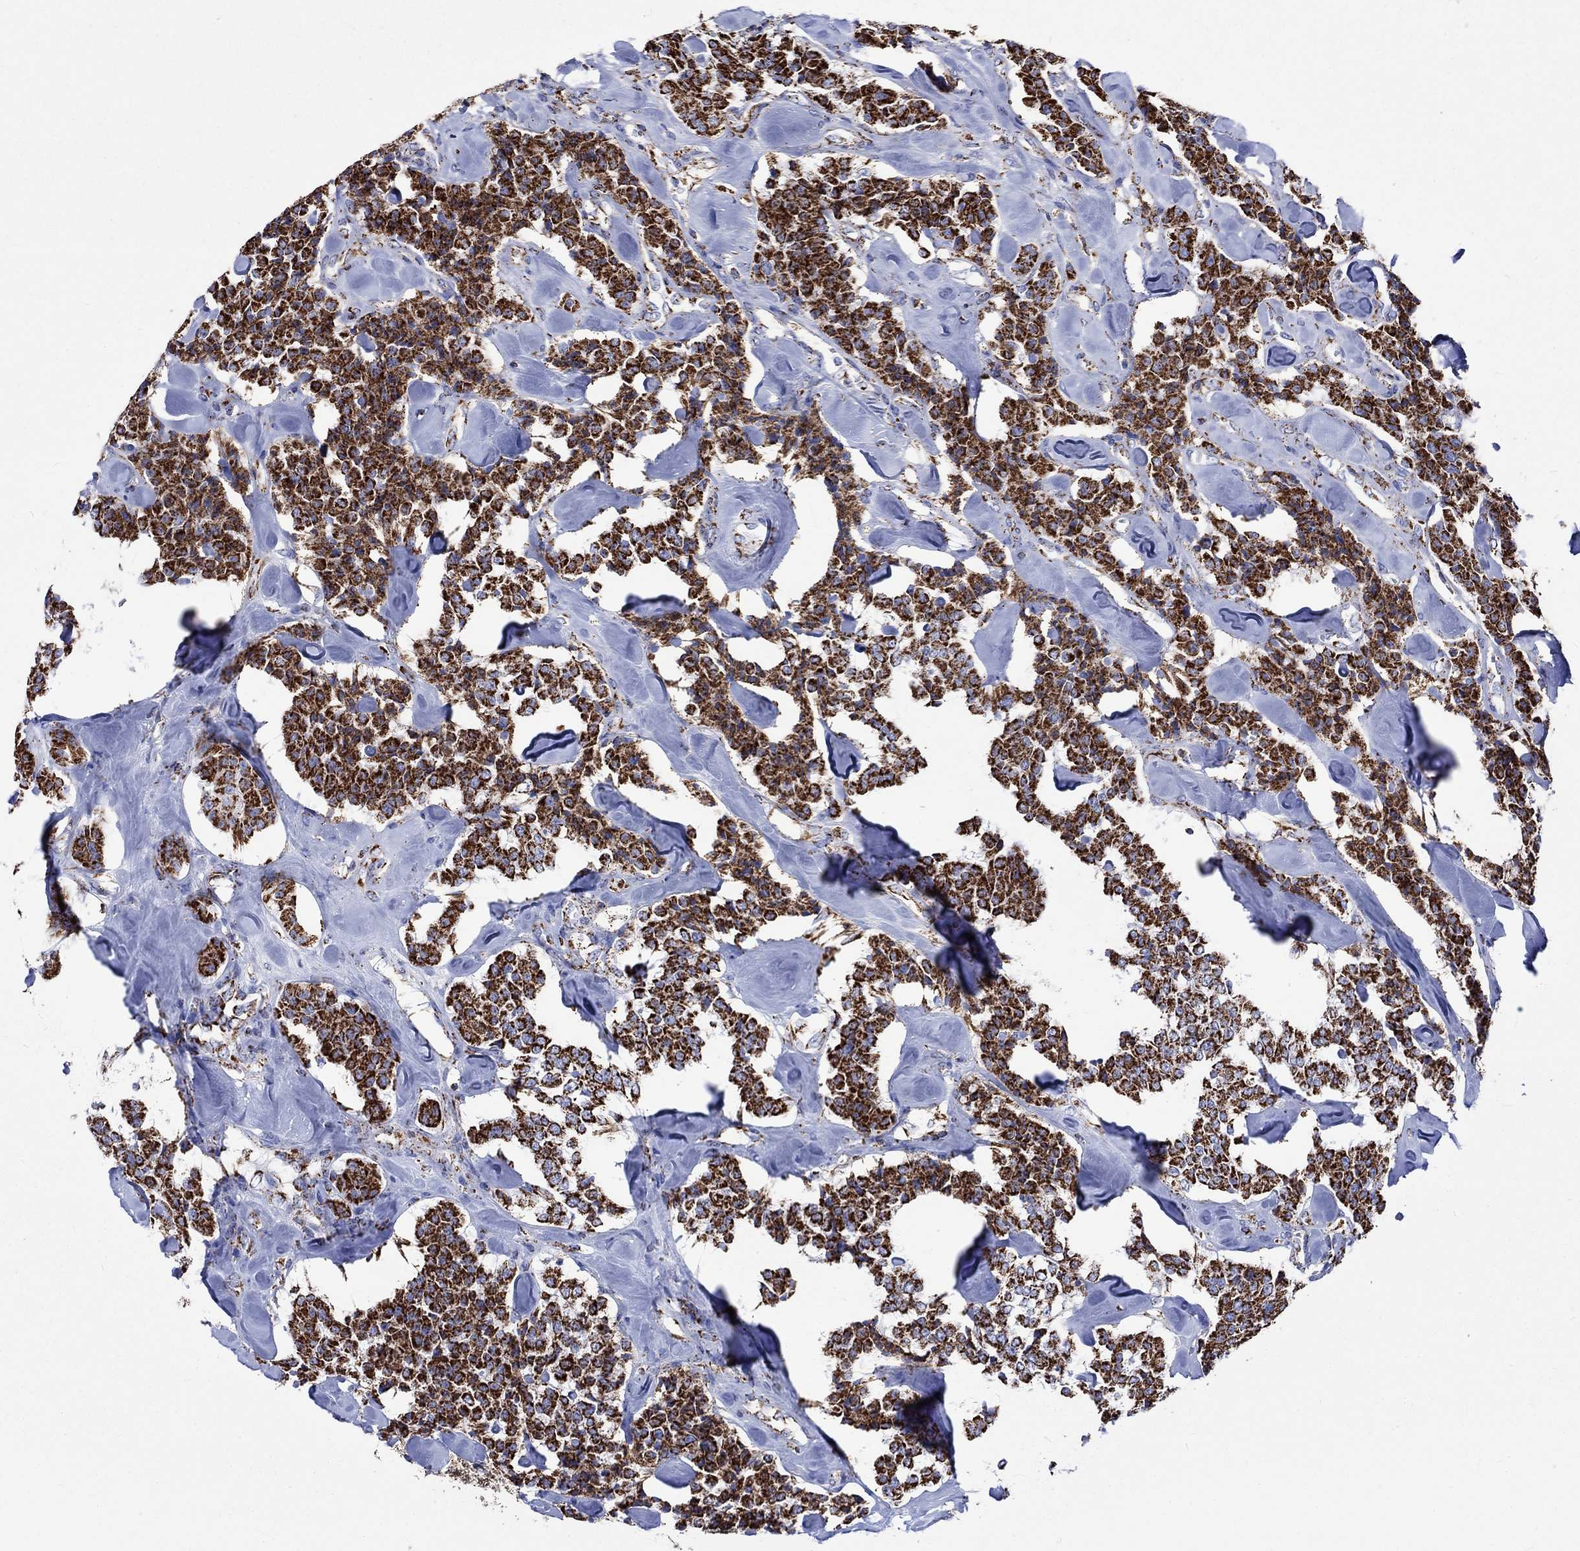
{"staining": {"intensity": "strong", "quantity": ">75%", "location": "cytoplasmic/membranous"}, "tissue": "carcinoid", "cell_type": "Tumor cells", "image_type": "cancer", "snomed": [{"axis": "morphology", "description": "Carcinoid, malignant, NOS"}, {"axis": "topography", "description": "Pancreas"}], "caption": "A high amount of strong cytoplasmic/membranous expression is appreciated in approximately >75% of tumor cells in carcinoid tissue.", "gene": "RCE1", "patient": {"sex": "male", "age": 41}}